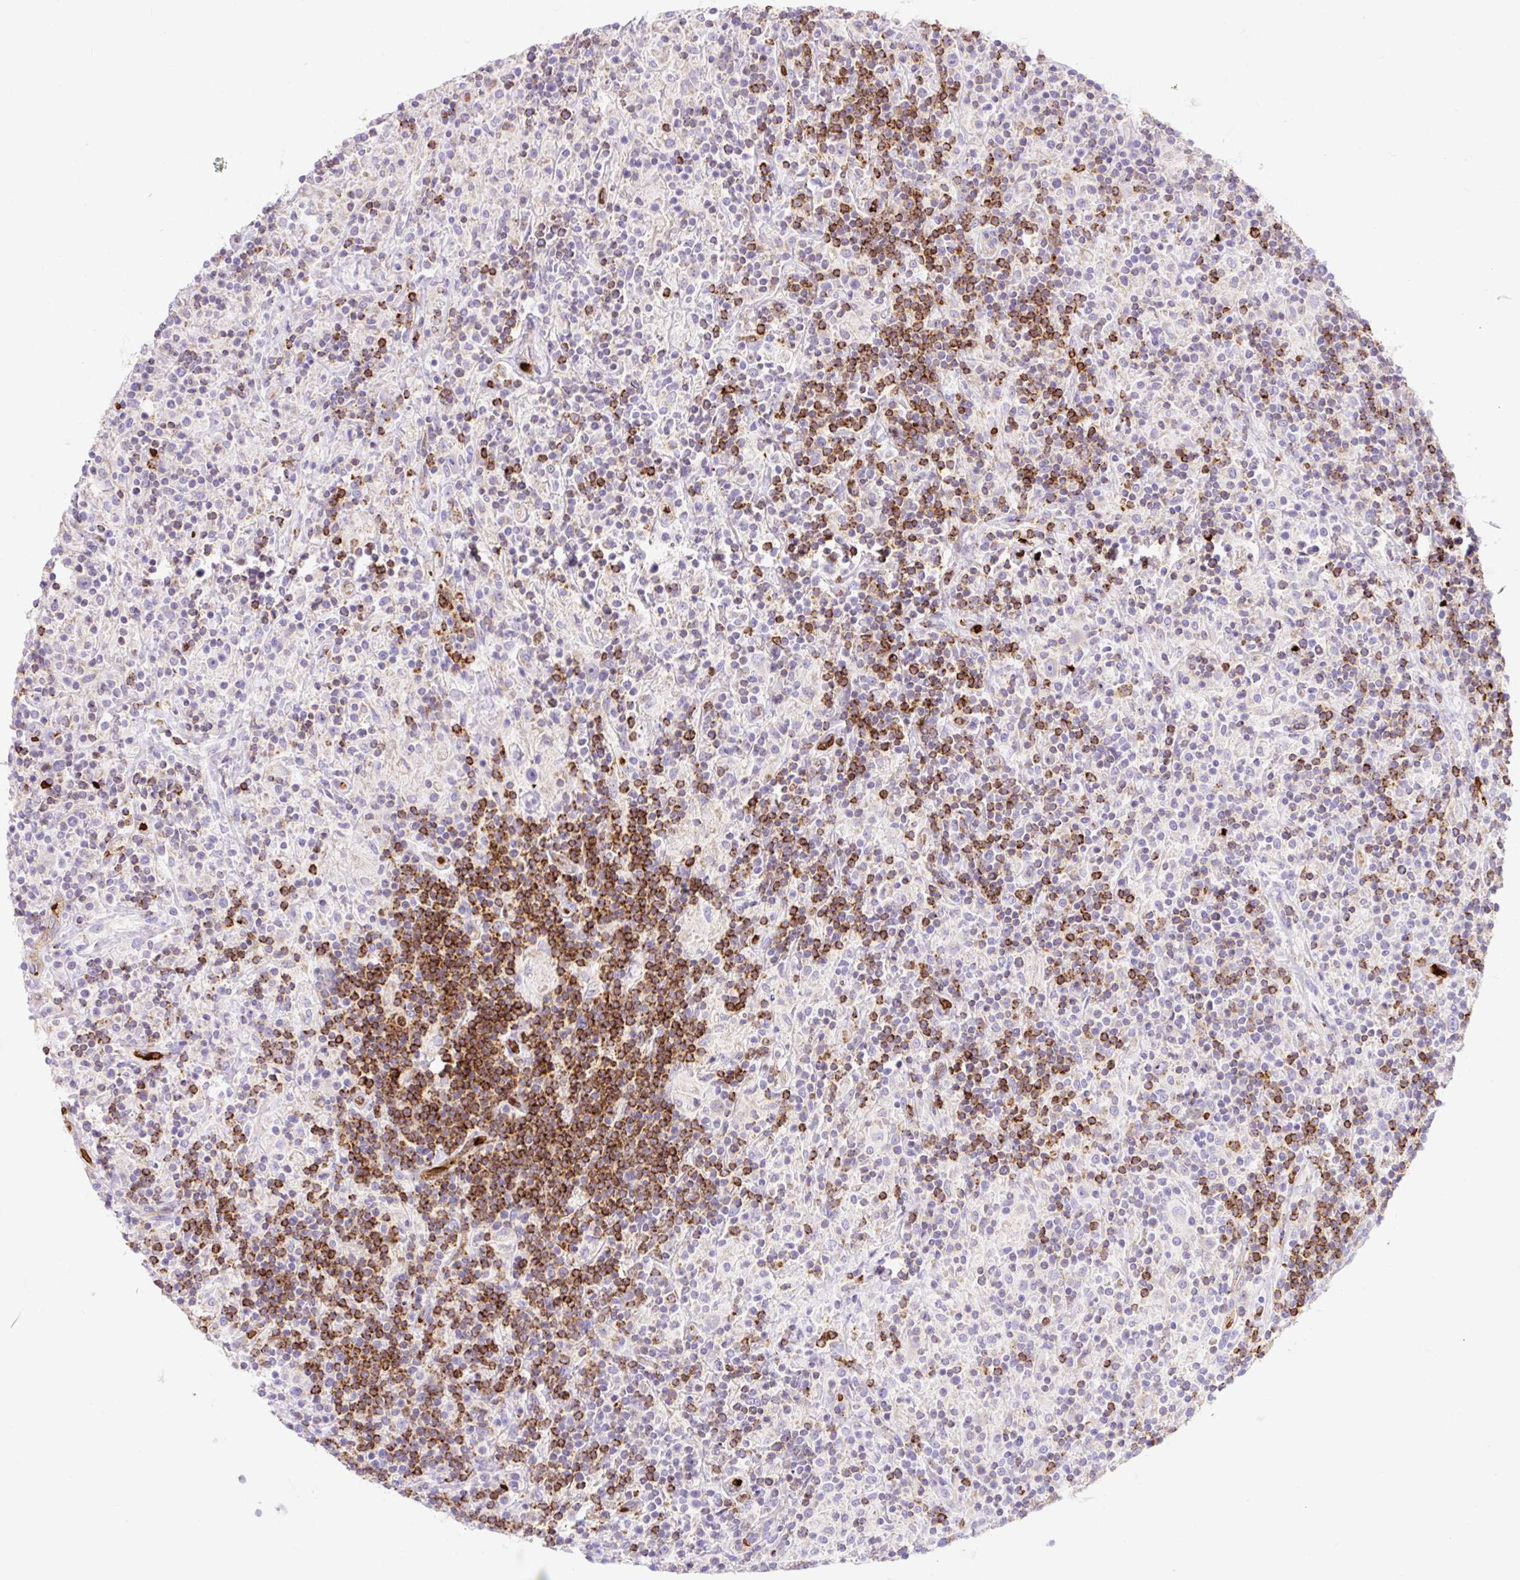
{"staining": {"intensity": "negative", "quantity": "none", "location": "none"}, "tissue": "lymphoma", "cell_type": "Tumor cells", "image_type": "cancer", "snomed": [{"axis": "morphology", "description": "Hodgkin's disease, NOS"}, {"axis": "topography", "description": "Lymph node"}], "caption": "Human lymphoma stained for a protein using immunohistochemistry (IHC) shows no positivity in tumor cells.", "gene": "HIP1R", "patient": {"sex": "male", "age": 70}}